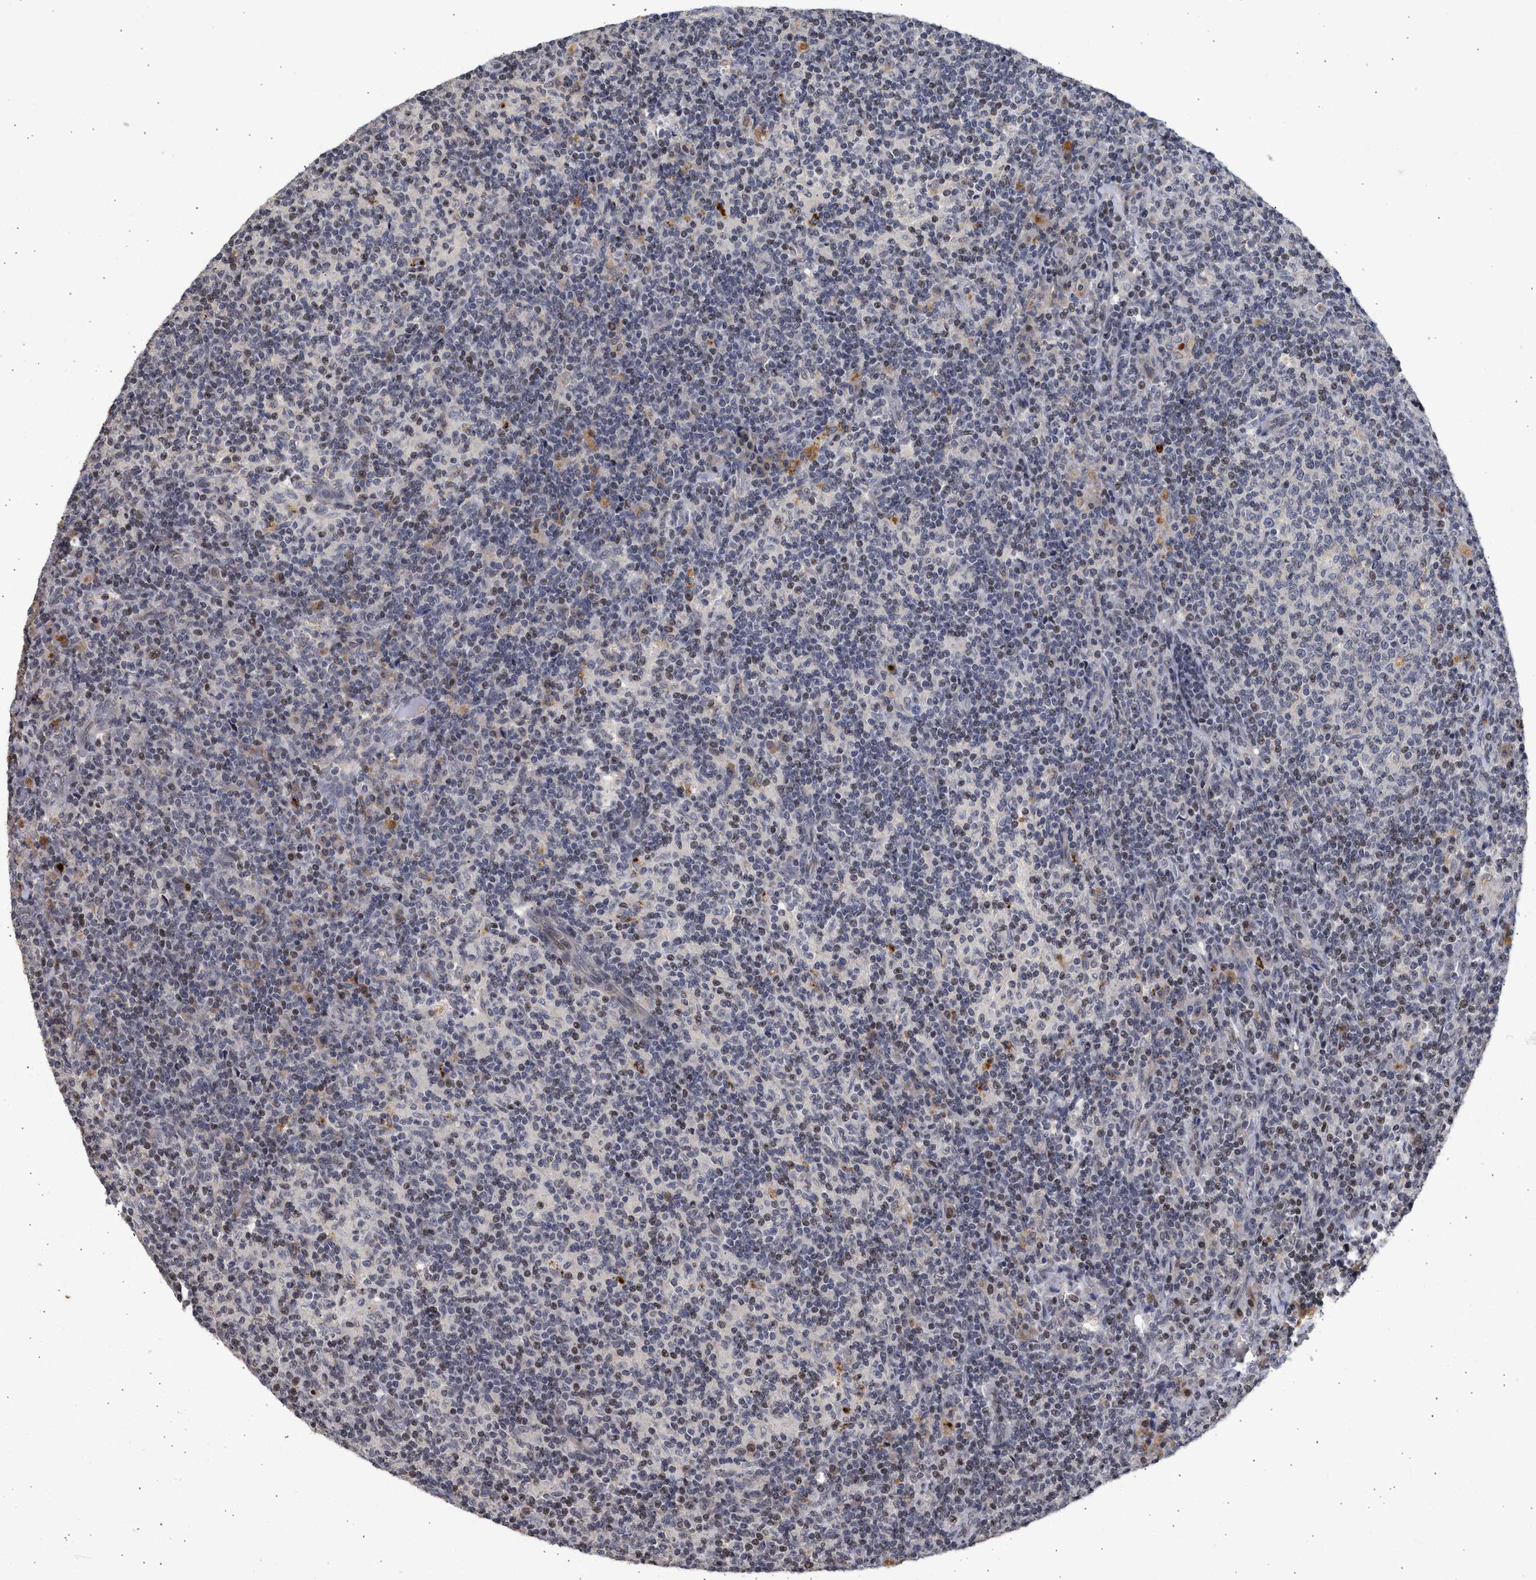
{"staining": {"intensity": "negative", "quantity": "none", "location": "none"}, "tissue": "lymph node", "cell_type": "Germinal center cells", "image_type": "normal", "snomed": [{"axis": "morphology", "description": "Normal tissue, NOS"}, {"axis": "morphology", "description": "Inflammation, NOS"}, {"axis": "topography", "description": "Lymph node"}], "caption": "High magnification brightfield microscopy of normal lymph node stained with DAB (brown) and counterstained with hematoxylin (blue): germinal center cells show no significant expression. Brightfield microscopy of immunohistochemistry stained with DAB (3,3'-diaminobenzidine) (brown) and hematoxylin (blue), captured at high magnification.", "gene": "ENSG00000142539", "patient": {"sex": "male", "age": 55}}